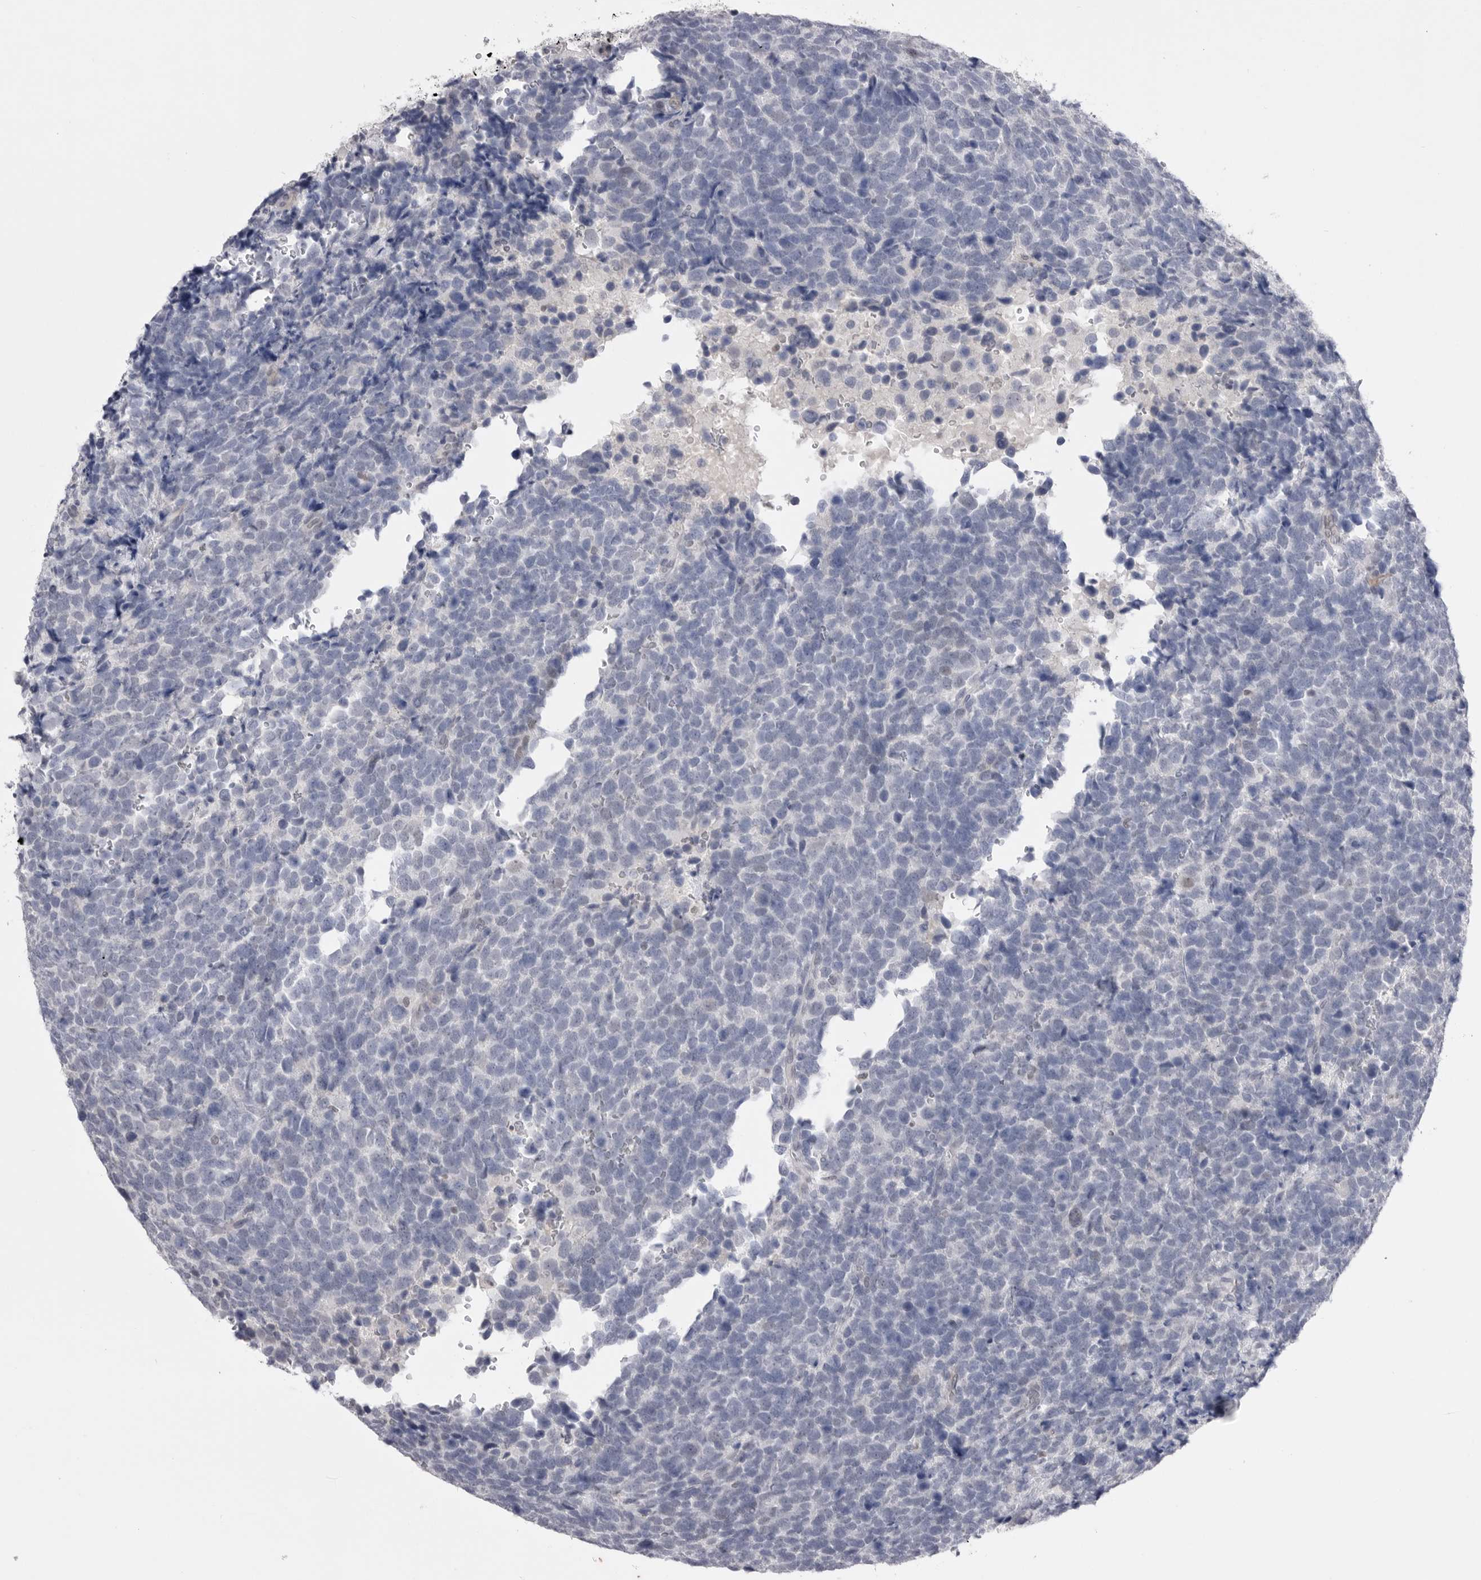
{"staining": {"intensity": "negative", "quantity": "none", "location": "none"}, "tissue": "urothelial cancer", "cell_type": "Tumor cells", "image_type": "cancer", "snomed": [{"axis": "morphology", "description": "Urothelial carcinoma, High grade"}, {"axis": "topography", "description": "Urinary bladder"}], "caption": "IHC of urothelial cancer demonstrates no positivity in tumor cells.", "gene": "ZBTB7B", "patient": {"sex": "female", "age": 82}}